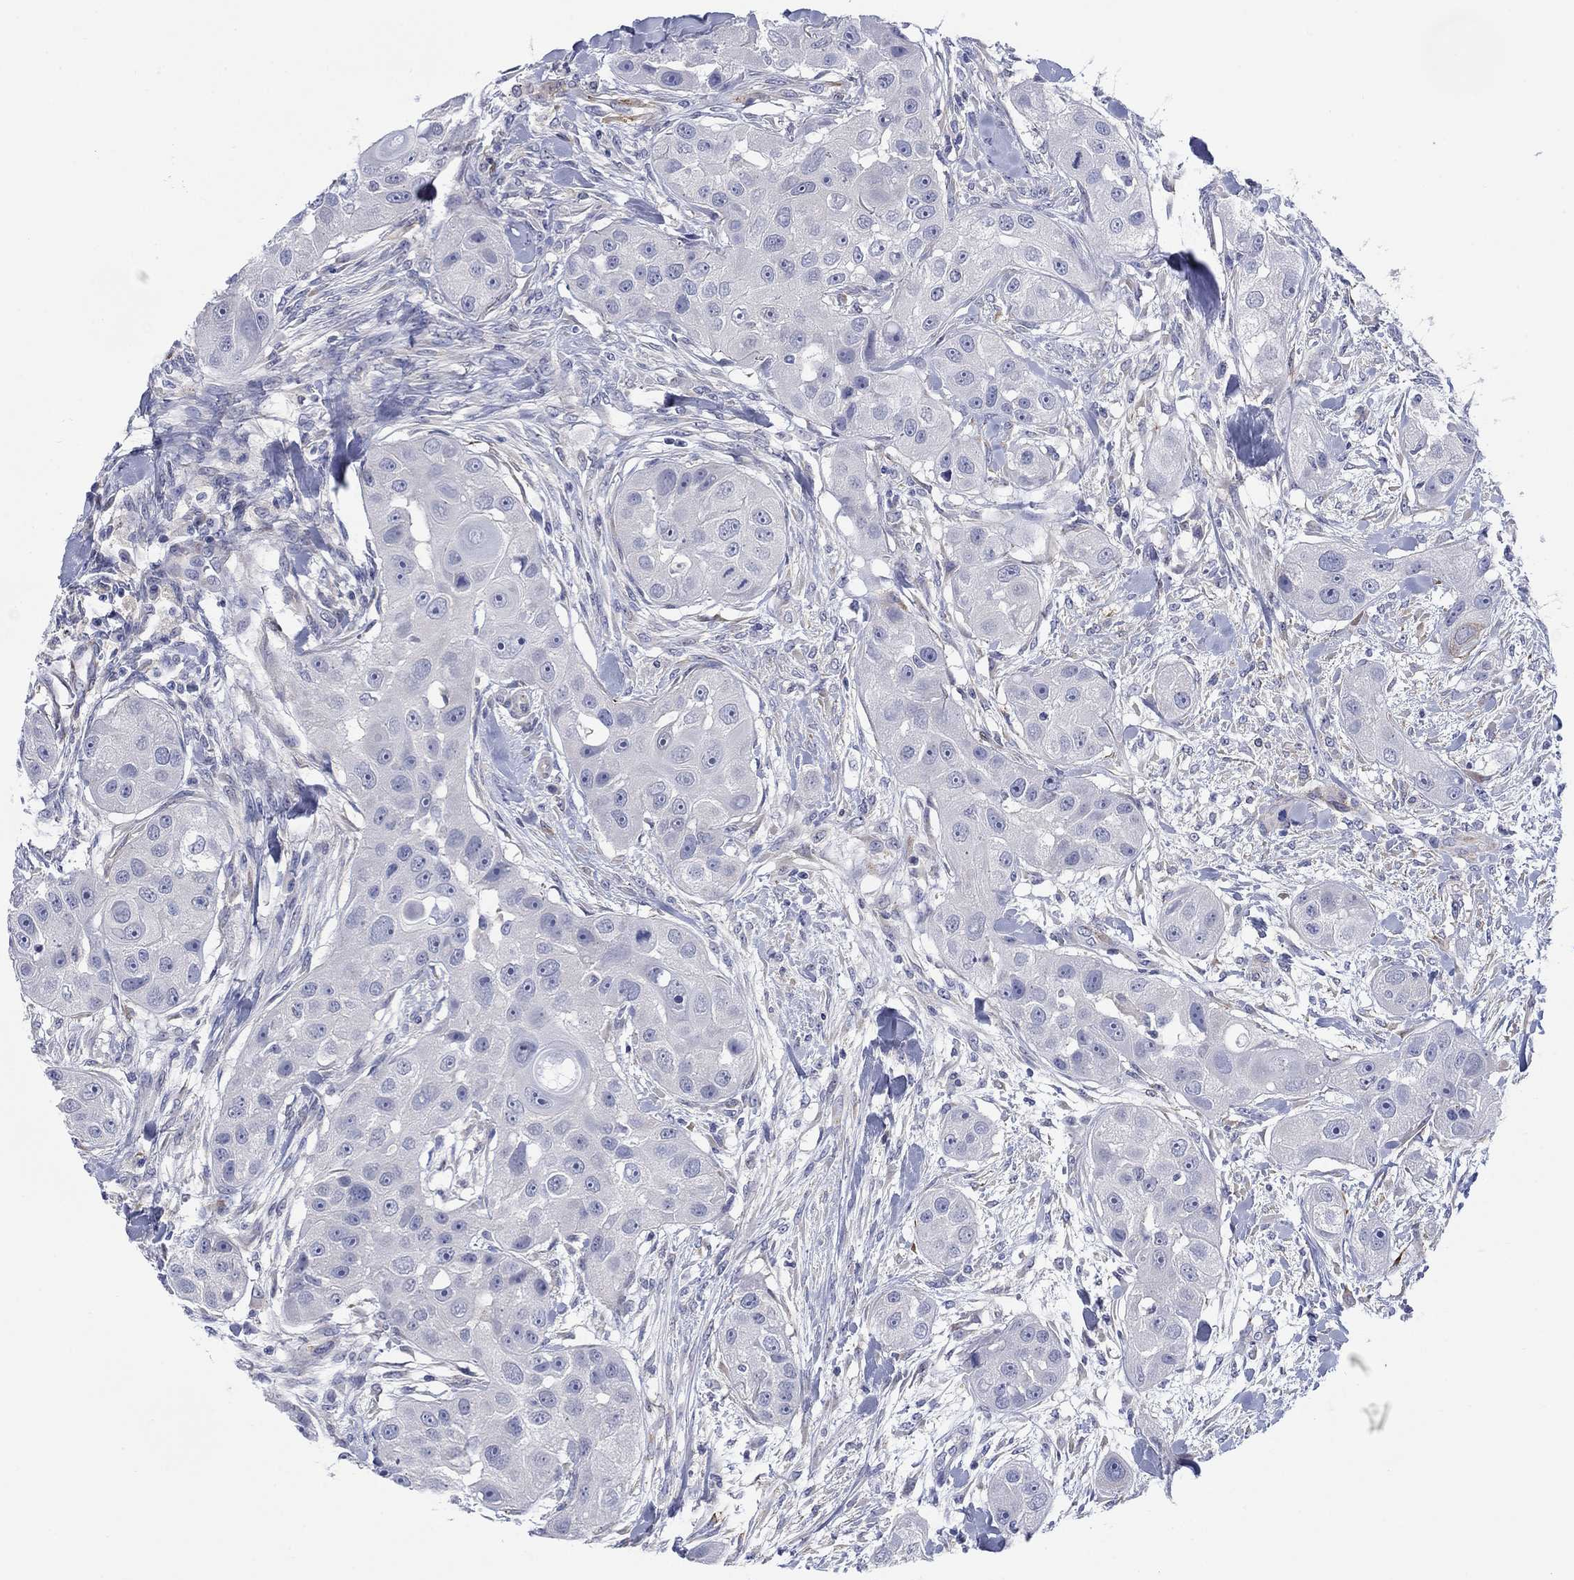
{"staining": {"intensity": "negative", "quantity": "none", "location": "none"}, "tissue": "head and neck cancer", "cell_type": "Tumor cells", "image_type": "cancer", "snomed": [{"axis": "morphology", "description": "Squamous cell carcinoma, NOS"}, {"axis": "topography", "description": "Head-Neck"}], "caption": "This image is of squamous cell carcinoma (head and neck) stained with immunohistochemistry to label a protein in brown with the nuclei are counter-stained blue. There is no expression in tumor cells.", "gene": "PTPRZ1", "patient": {"sex": "male", "age": 51}}